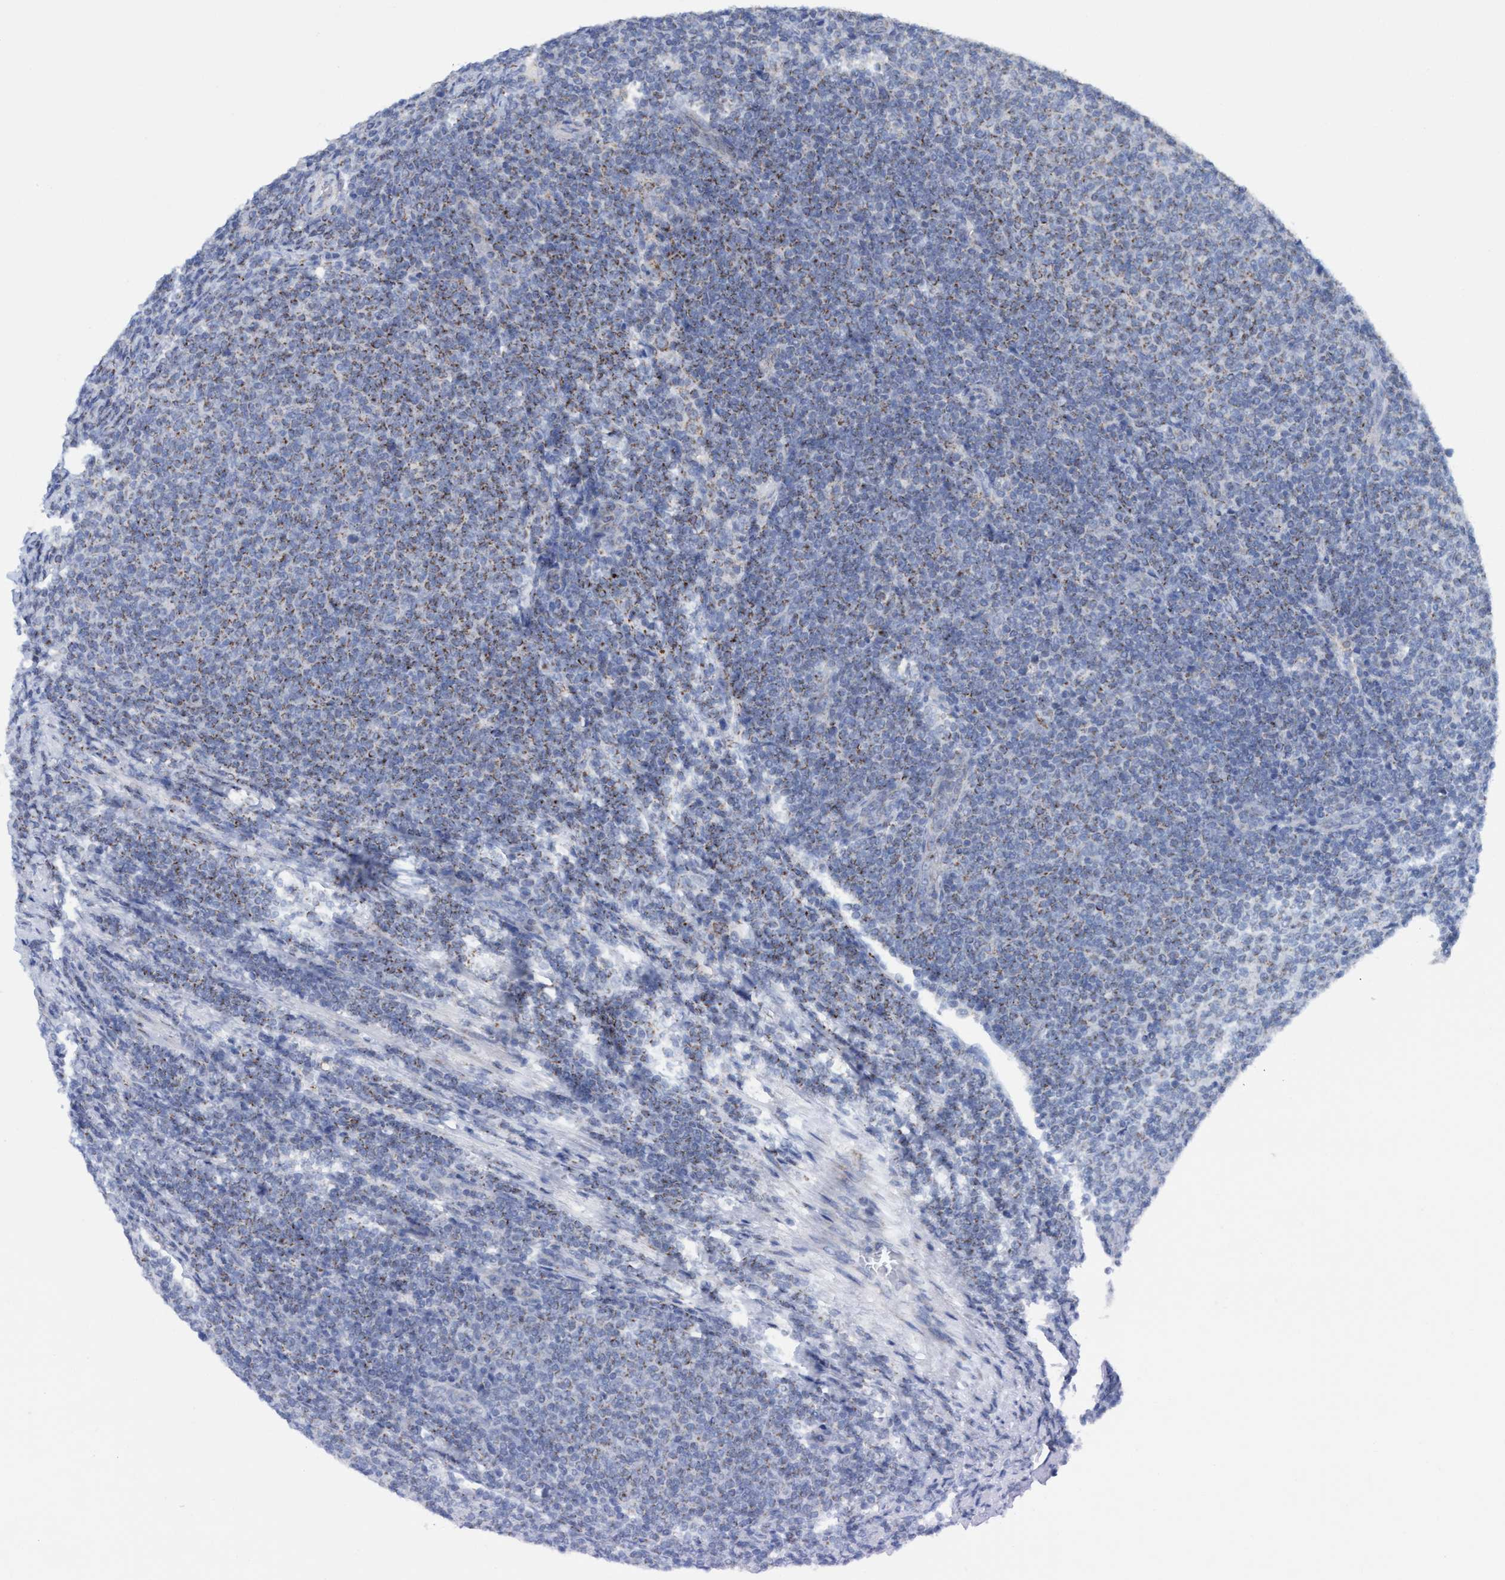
{"staining": {"intensity": "weak", "quantity": ">75%", "location": "cytoplasmic/membranous"}, "tissue": "lymphoma", "cell_type": "Tumor cells", "image_type": "cancer", "snomed": [{"axis": "morphology", "description": "Malignant lymphoma, non-Hodgkin's type, Low grade"}, {"axis": "topography", "description": "Lymph node"}], "caption": "An immunohistochemistry (IHC) image of neoplastic tissue is shown. Protein staining in brown shows weak cytoplasmic/membranous positivity in malignant lymphoma, non-Hodgkin's type (low-grade) within tumor cells.", "gene": "RSAD1", "patient": {"sex": "male", "age": 66}}